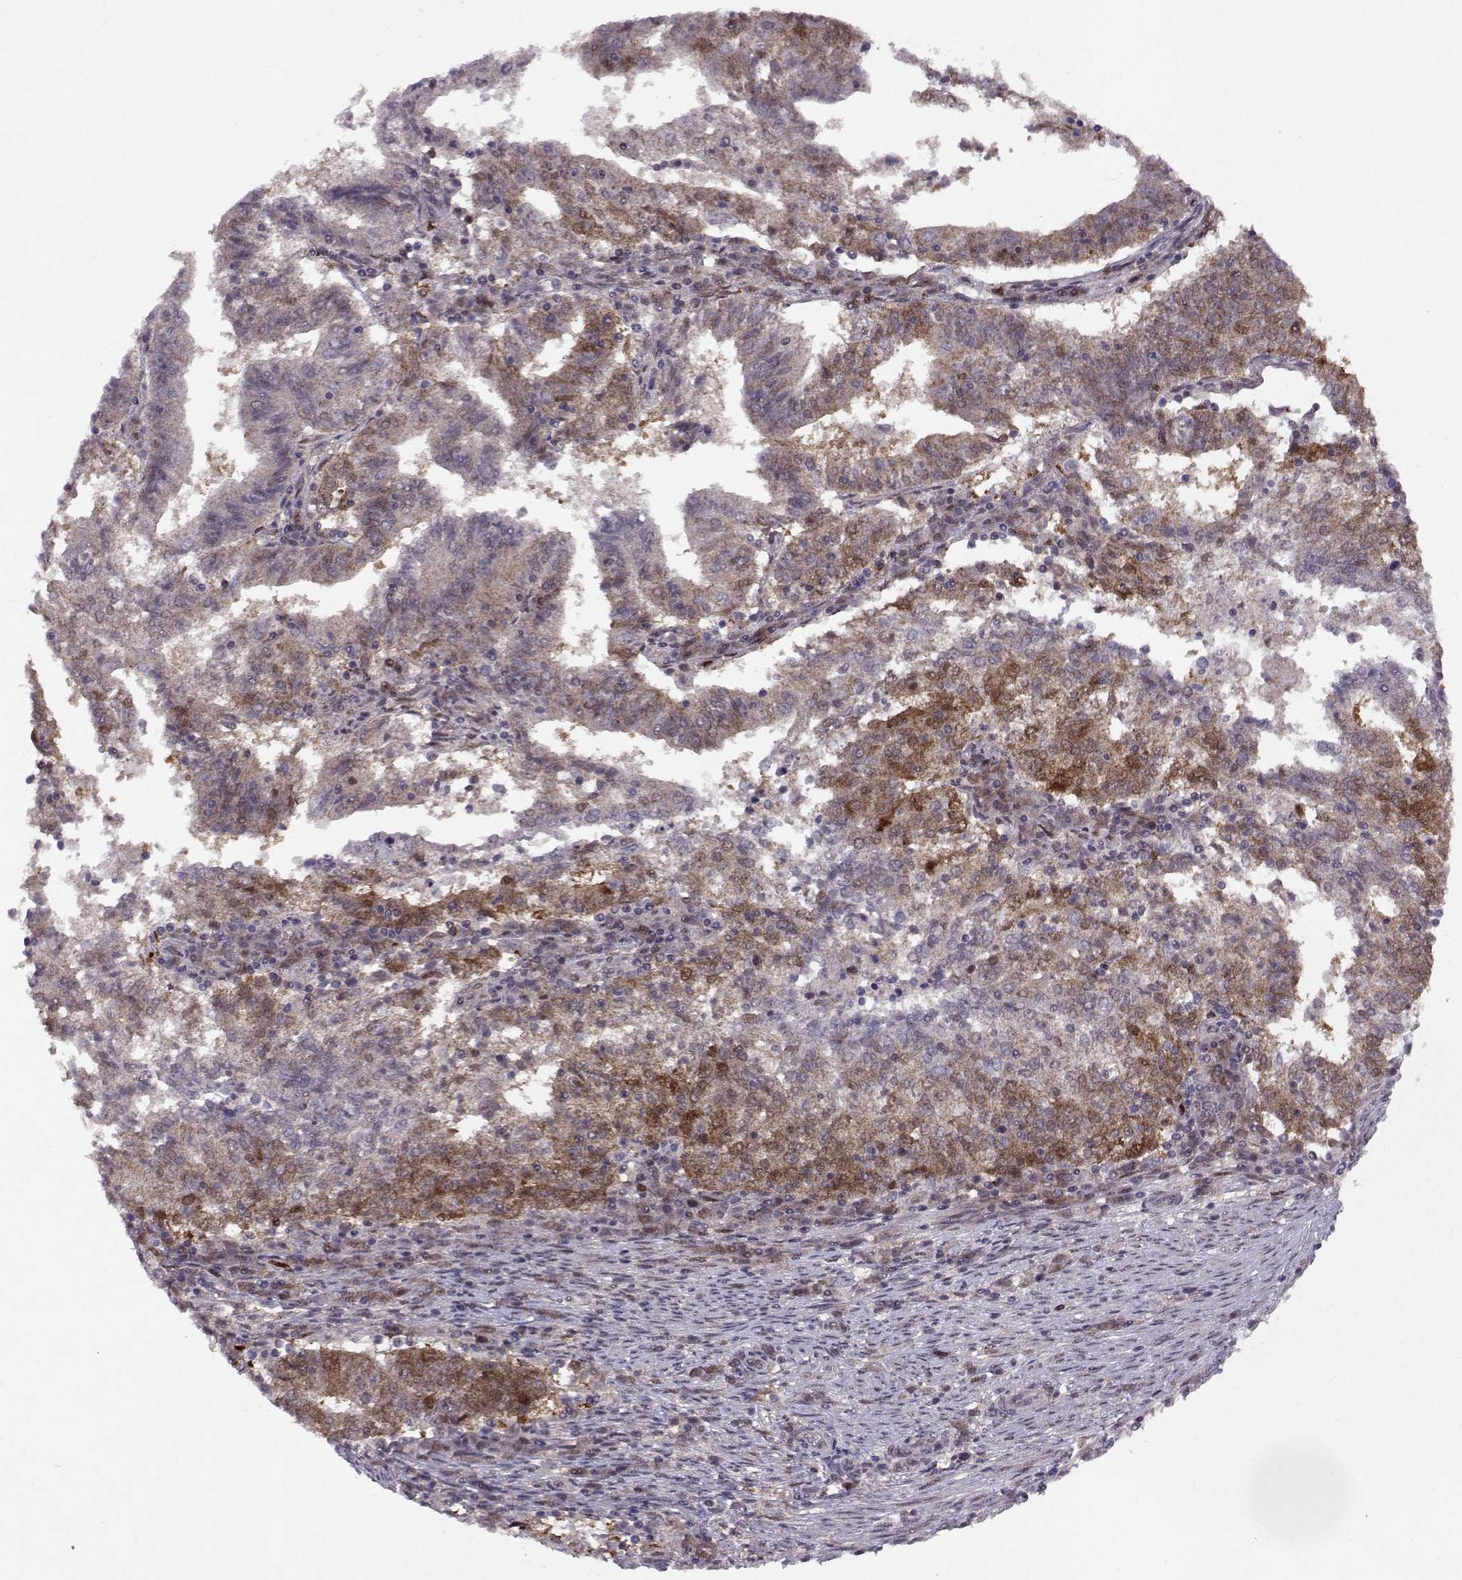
{"staining": {"intensity": "weak", "quantity": "25%-75%", "location": "cytoplasmic/membranous,nuclear"}, "tissue": "endometrial cancer", "cell_type": "Tumor cells", "image_type": "cancer", "snomed": [{"axis": "morphology", "description": "Adenocarcinoma, NOS"}, {"axis": "topography", "description": "Endometrium"}], "caption": "Immunohistochemical staining of human adenocarcinoma (endometrial) demonstrates weak cytoplasmic/membranous and nuclear protein staining in approximately 25%-75% of tumor cells.", "gene": "CDK4", "patient": {"sex": "female", "age": 82}}